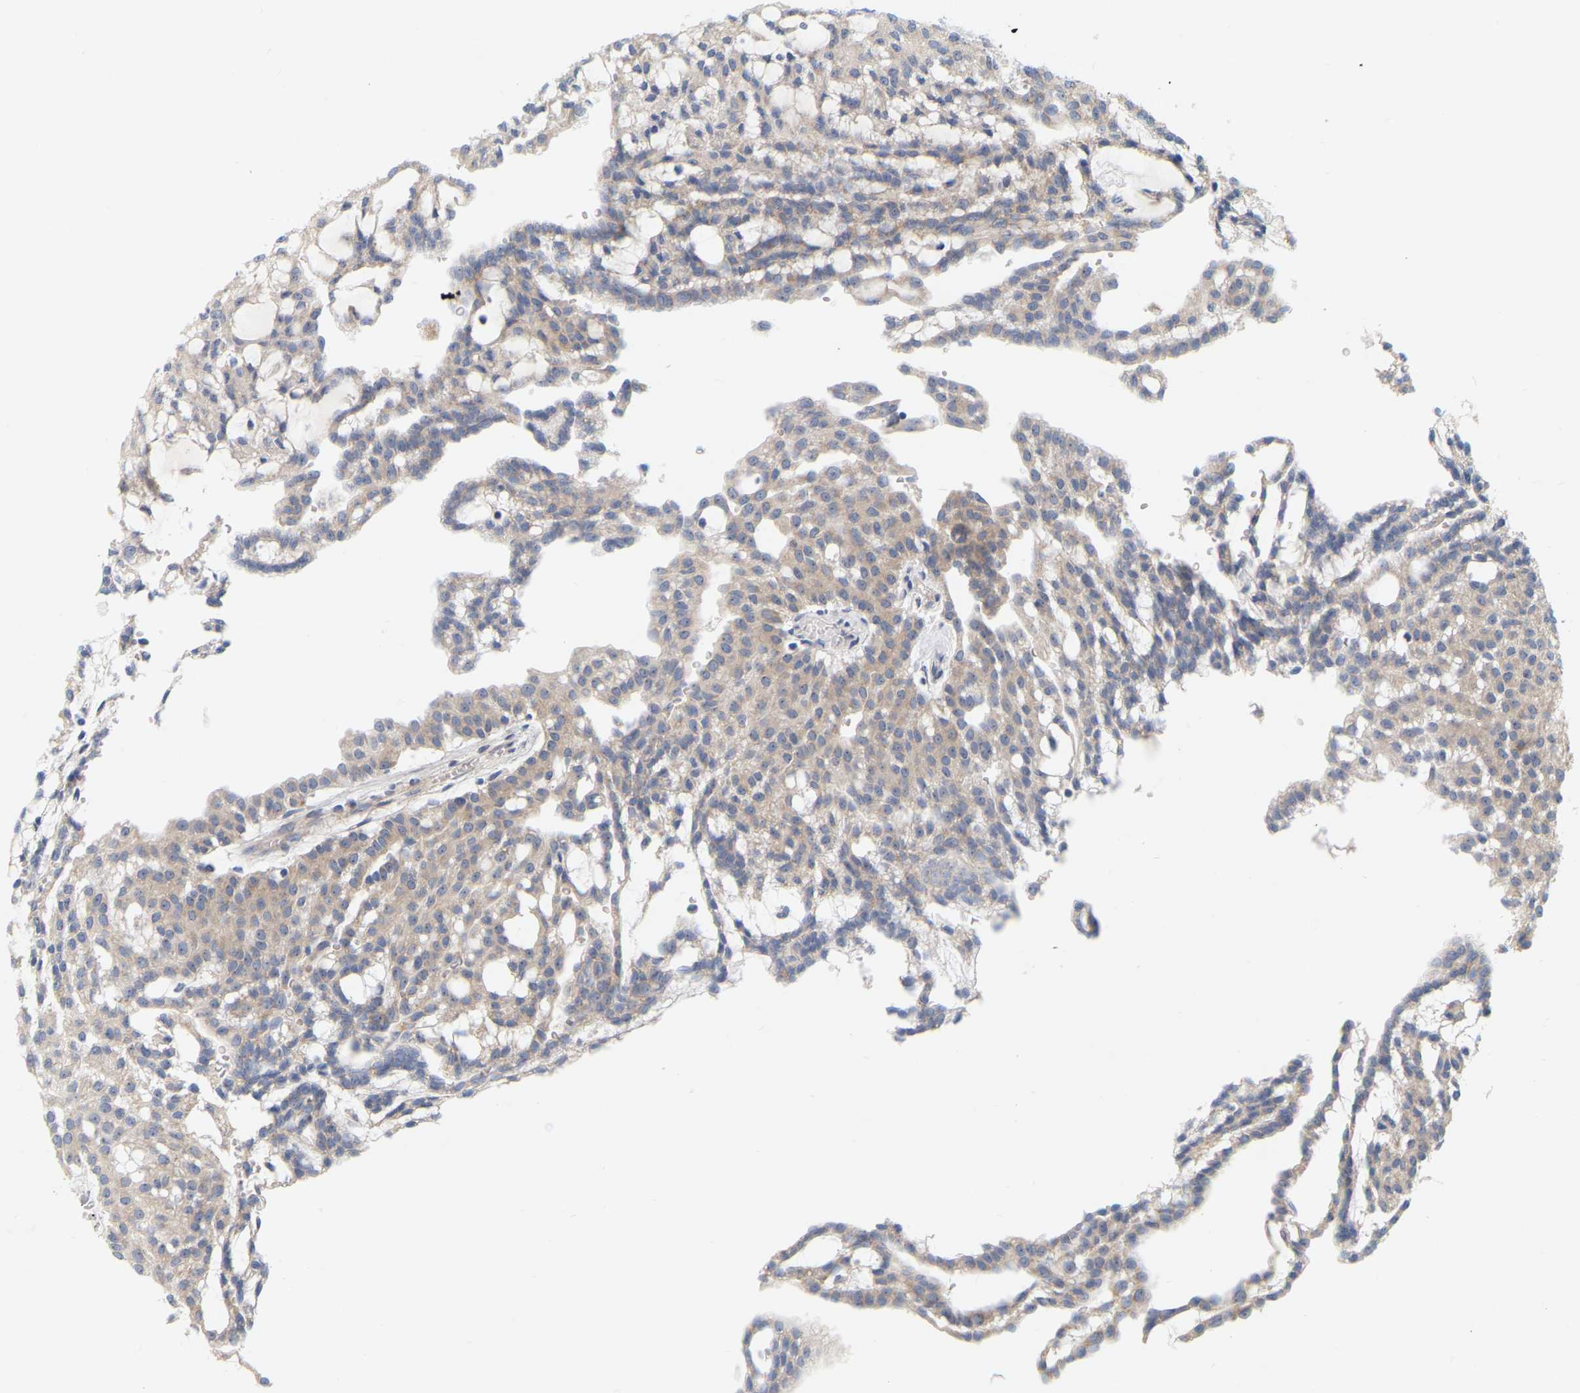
{"staining": {"intensity": "weak", "quantity": ">75%", "location": "cytoplasmic/membranous"}, "tissue": "renal cancer", "cell_type": "Tumor cells", "image_type": "cancer", "snomed": [{"axis": "morphology", "description": "Adenocarcinoma, NOS"}, {"axis": "topography", "description": "Kidney"}], "caption": "Immunohistochemical staining of renal adenocarcinoma displays low levels of weak cytoplasmic/membranous protein expression in approximately >75% of tumor cells.", "gene": "MINDY4", "patient": {"sex": "male", "age": 63}}